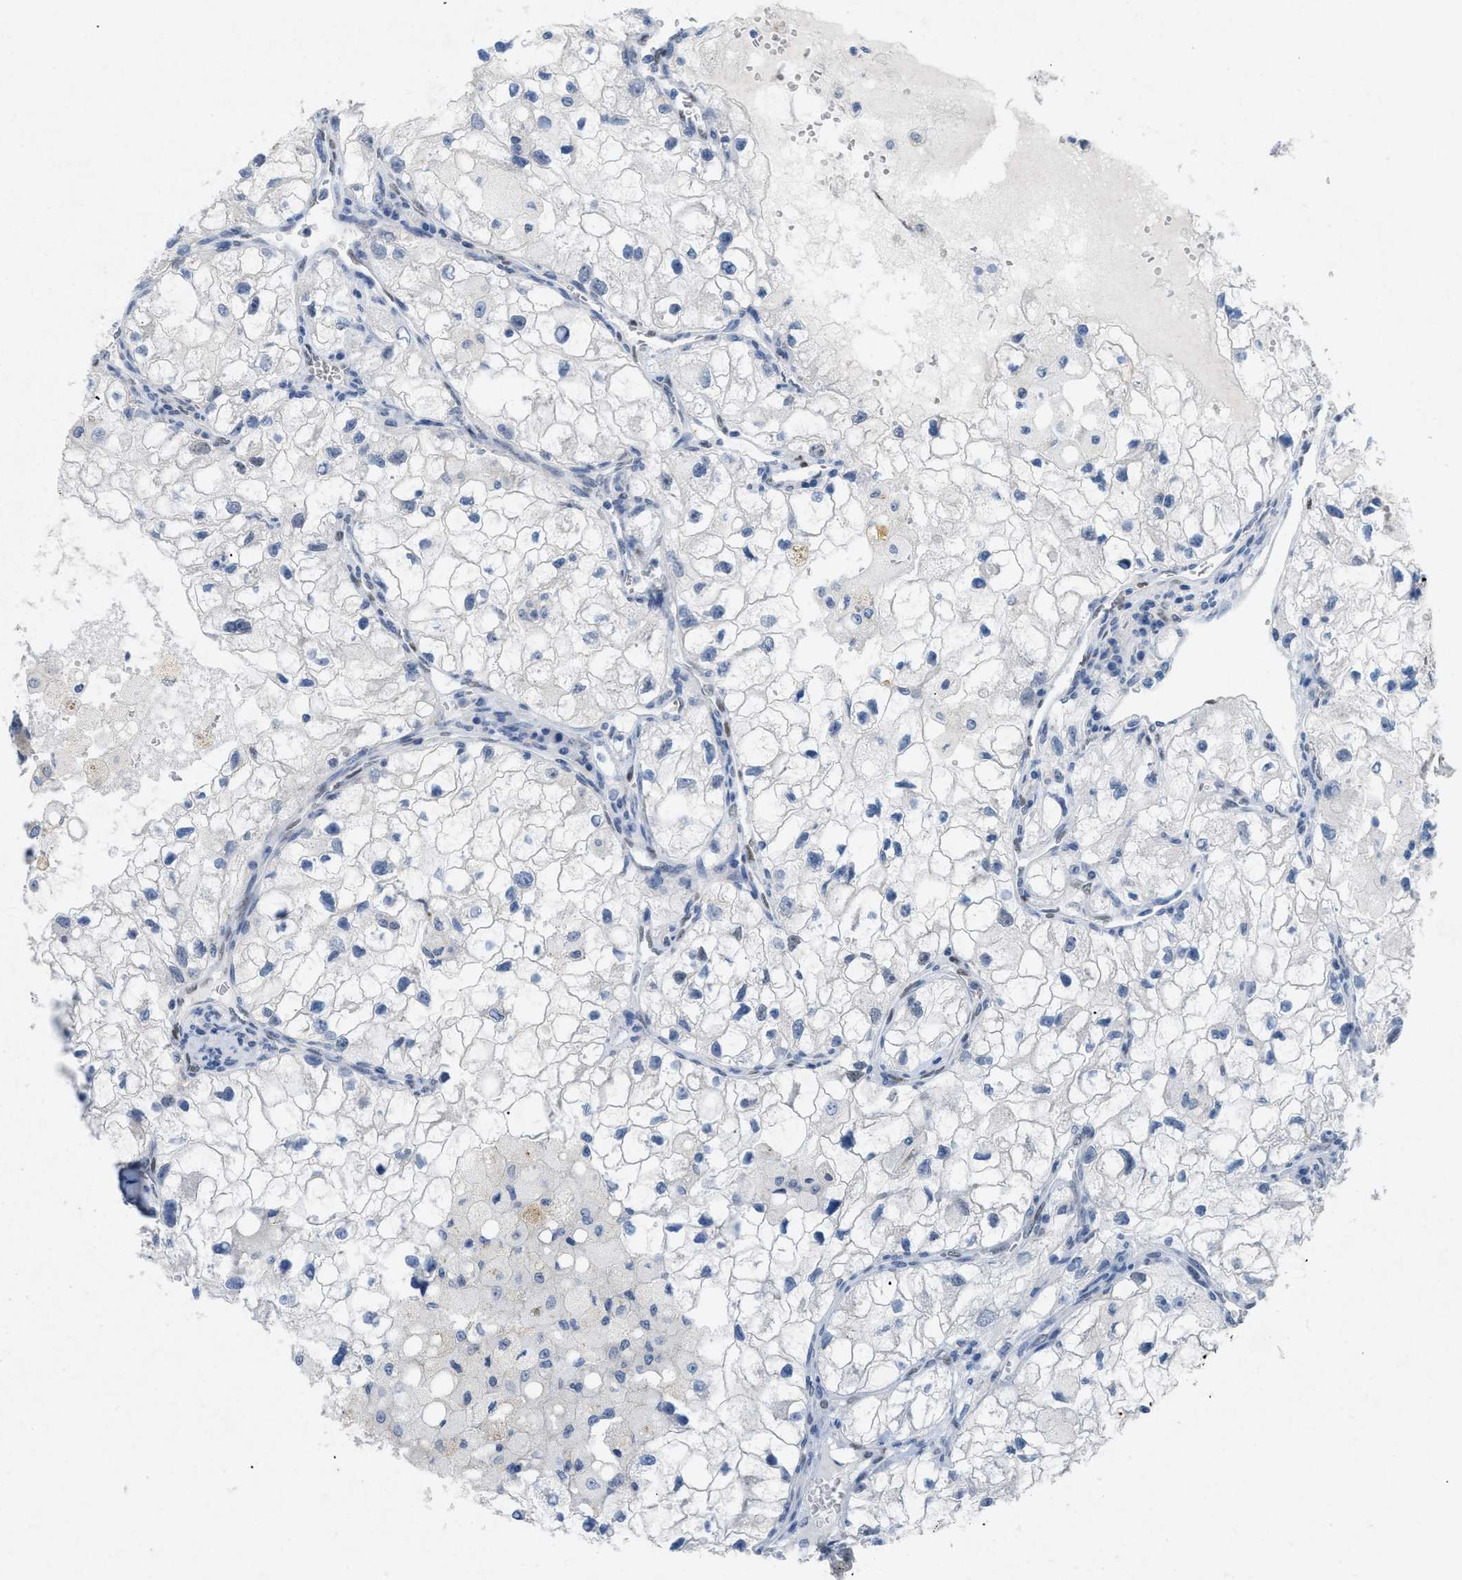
{"staining": {"intensity": "negative", "quantity": "none", "location": "none"}, "tissue": "renal cancer", "cell_type": "Tumor cells", "image_type": "cancer", "snomed": [{"axis": "morphology", "description": "Adenocarcinoma, NOS"}, {"axis": "topography", "description": "Kidney"}], "caption": "Immunohistochemistry (IHC) of renal cancer reveals no expression in tumor cells.", "gene": "TASOR", "patient": {"sex": "female", "age": 70}}